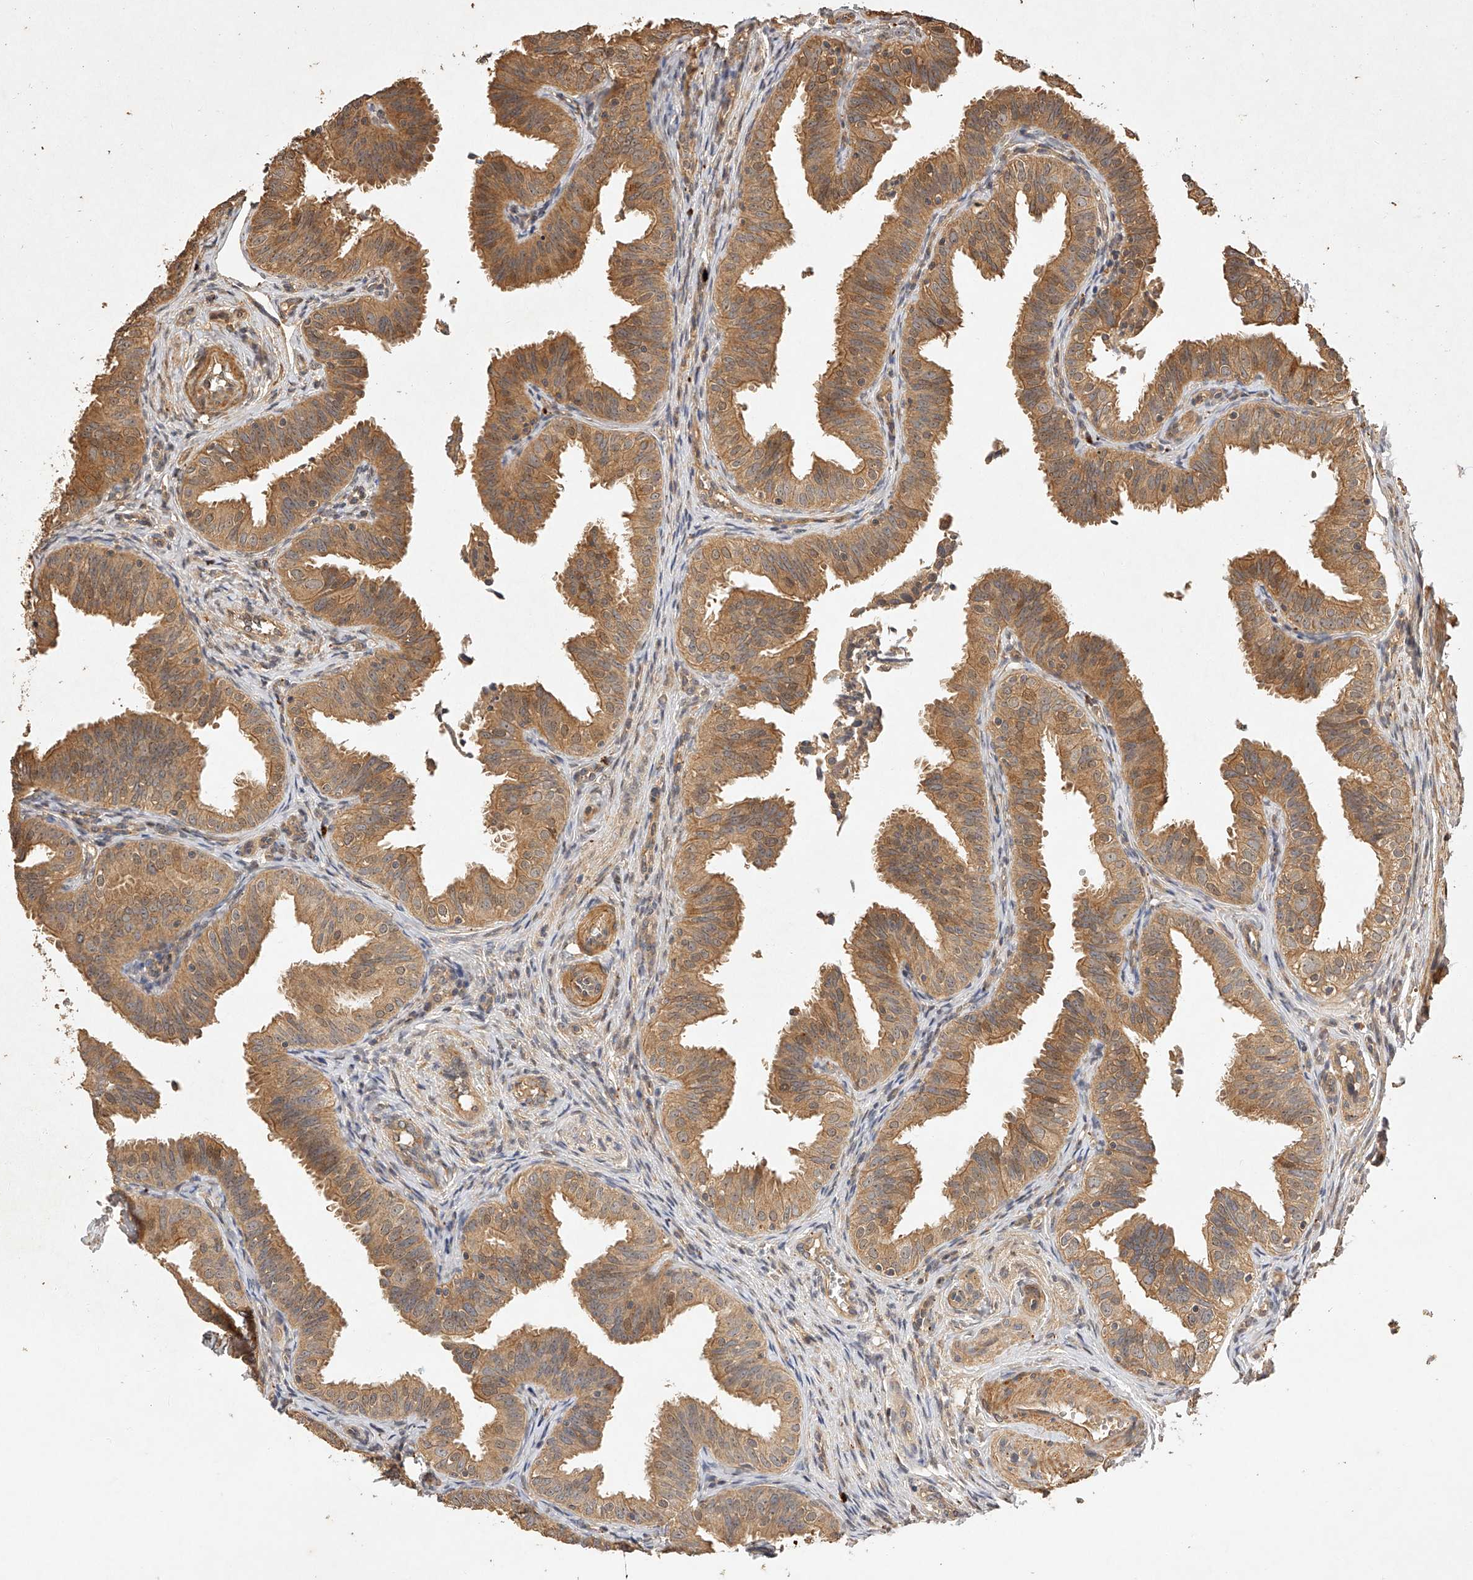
{"staining": {"intensity": "moderate", "quantity": ">75%", "location": "cytoplasmic/membranous,nuclear"}, "tissue": "fallopian tube", "cell_type": "Glandular cells", "image_type": "normal", "snomed": [{"axis": "morphology", "description": "Normal tissue, NOS"}, {"axis": "topography", "description": "Fallopian tube"}], "caption": "IHC of normal human fallopian tube demonstrates medium levels of moderate cytoplasmic/membranous,nuclear positivity in about >75% of glandular cells.", "gene": "NSMAF", "patient": {"sex": "female", "age": 35}}